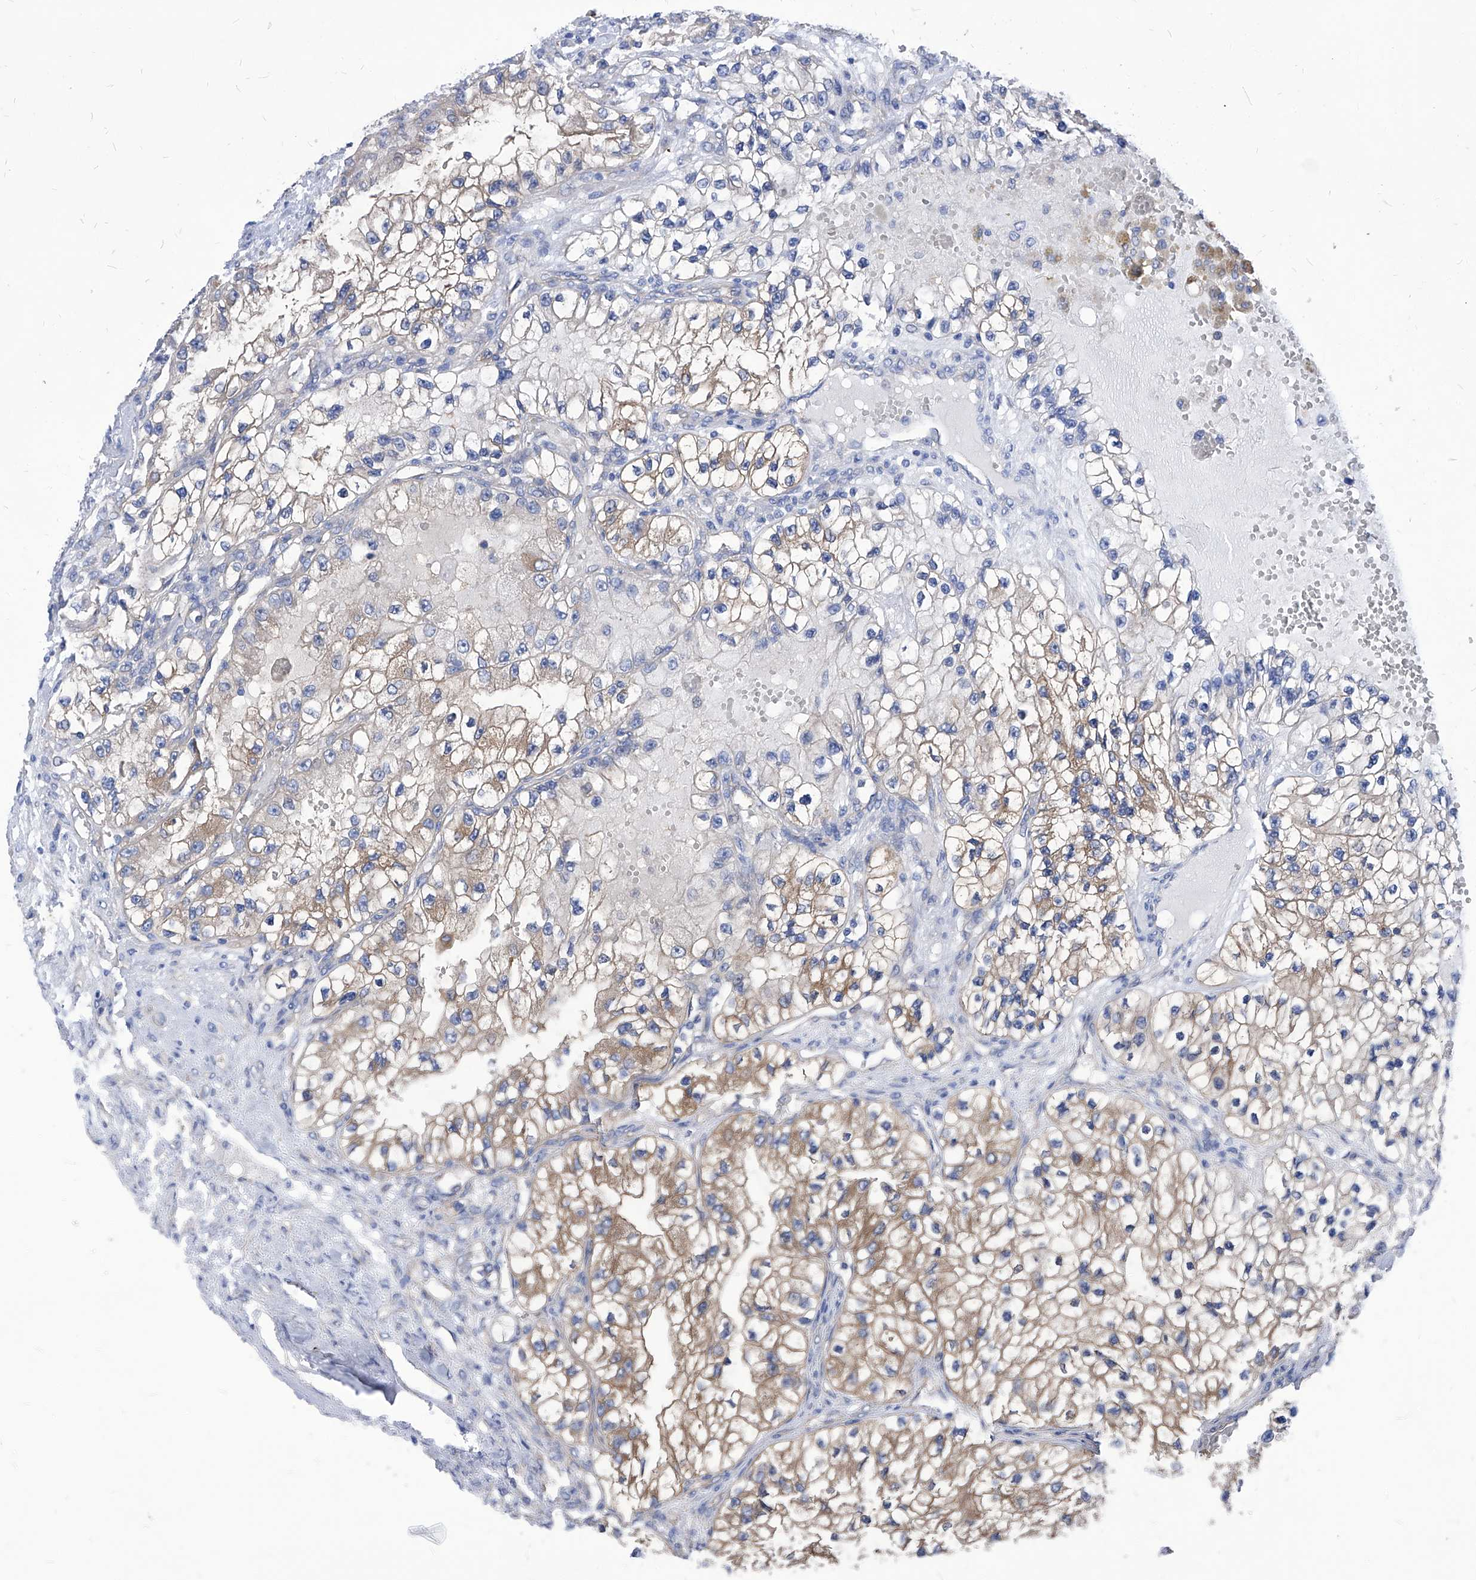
{"staining": {"intensity": "moderate", "quantity": "25%-75%", "location": "cytoplasmic/membranous"}, "tissue": "renal cancer", "cell_type": "Tumor cells", "image_type": "cancer", "snomed": [{"axis": "morphology", "description": "Adenocarcinoma, NOS"}, {"axis": "topography", "description": "Kidney"}], "caption": "About 25%-75% of tumor cells in human renal cancer show moderate cytoplasmic/membranous protein expression as visualized by brown immunohistochemical staining.", "gene": "XPNPEP1", "patient": {"sex": "female", "age": 57}}